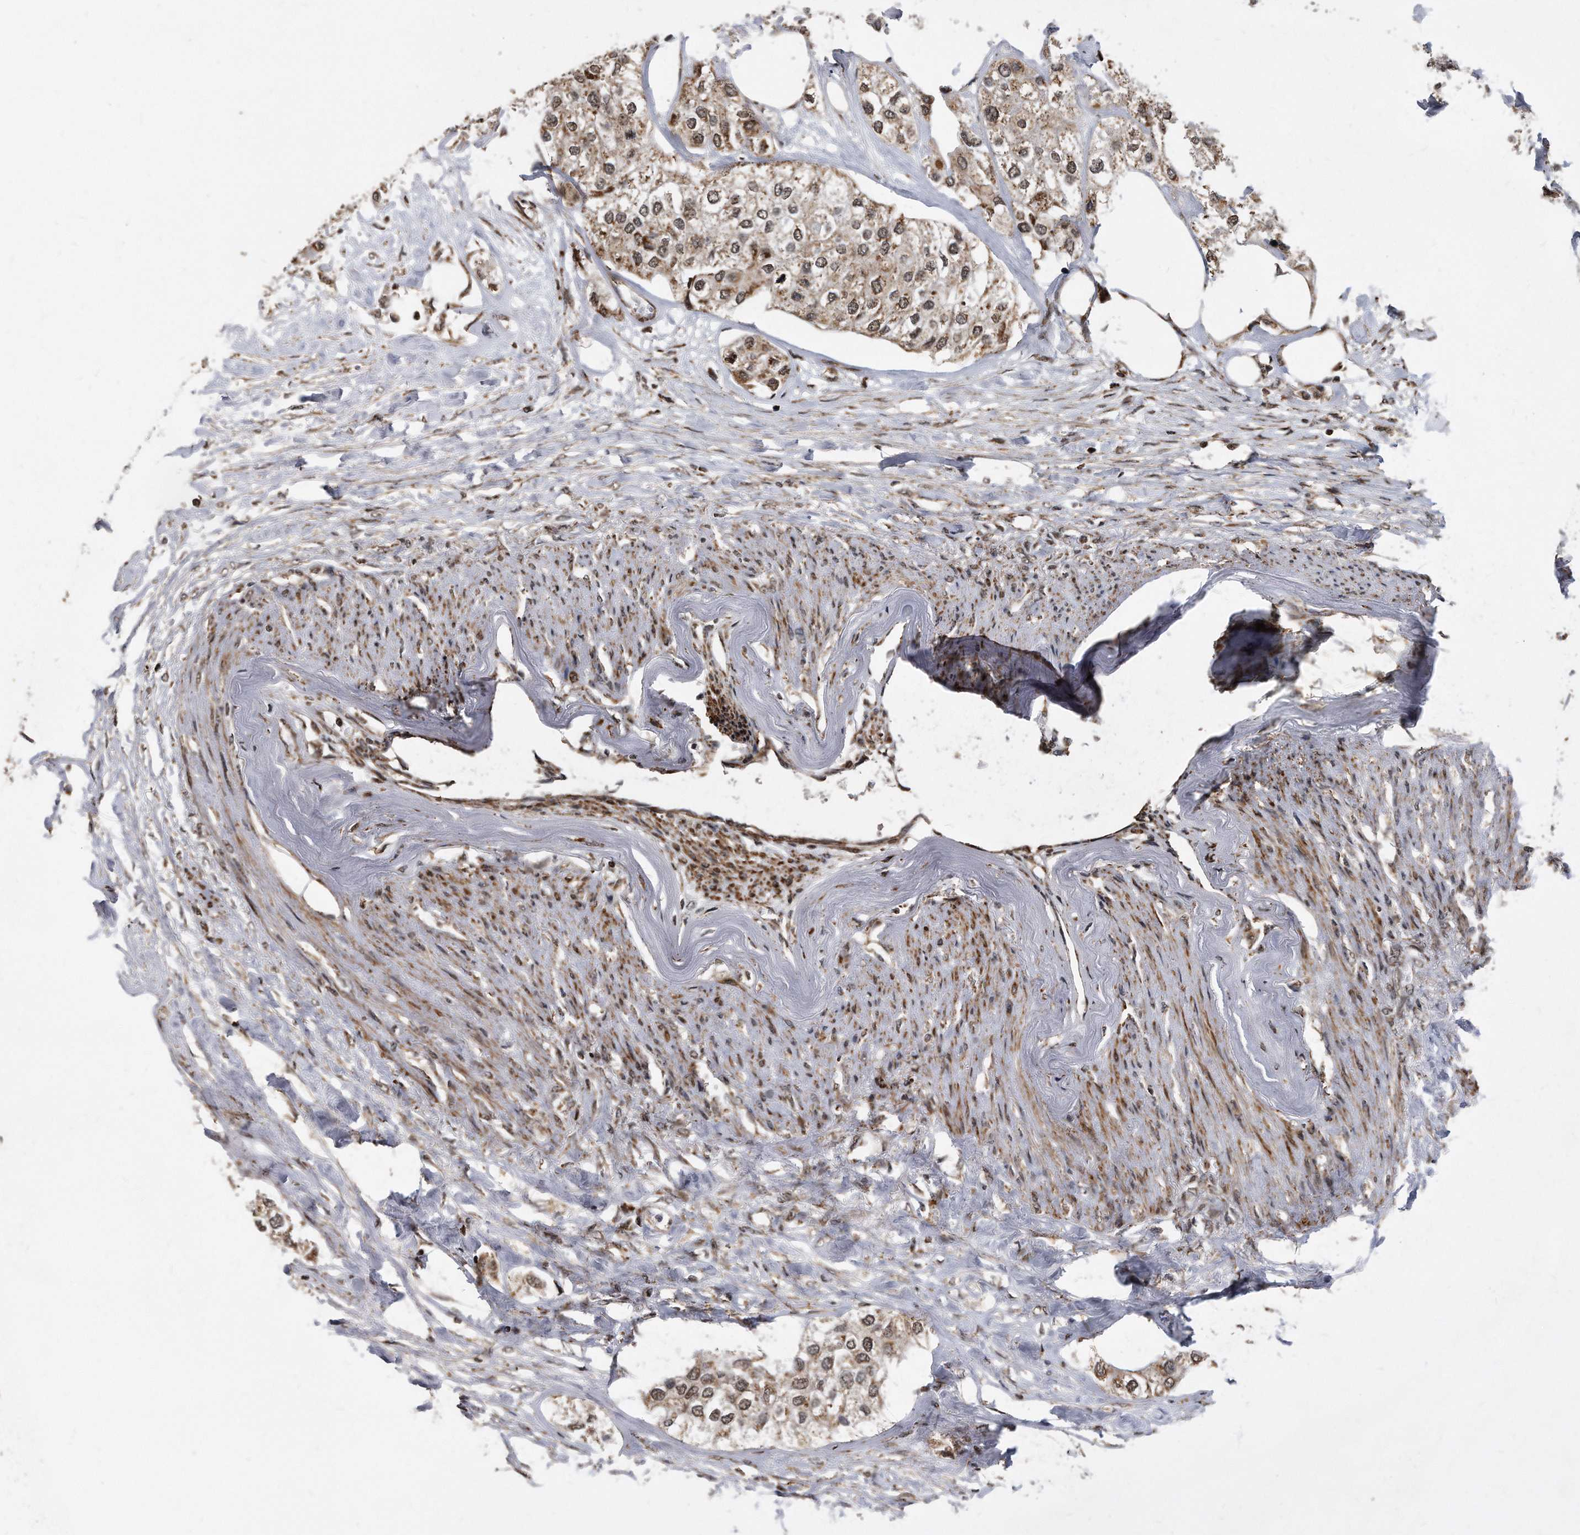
{"staining": {"intensity": "weak", "quantity": ">75%", "location": "cytoplasmic/membranous,nuclear"}, "tissue": "urothelial cancer", "cell_type": "Tumor cells", "image_type": "cancer", "snomed": [{"axis": "morphology", "description": "Urothelial carcinoma, High grade"}, {"axis": "topography", "description": "Urinary bladder"}], "caption": "IHC photomicrograph of human urothelial cancer stained for a protein (brown), which reveals low levels of weak cytoplasmic/membranous and nuclear expression in about >75% of tumor cells.", "gene": "DUSP22", "patient": {"sex": "male", "age": 64}}